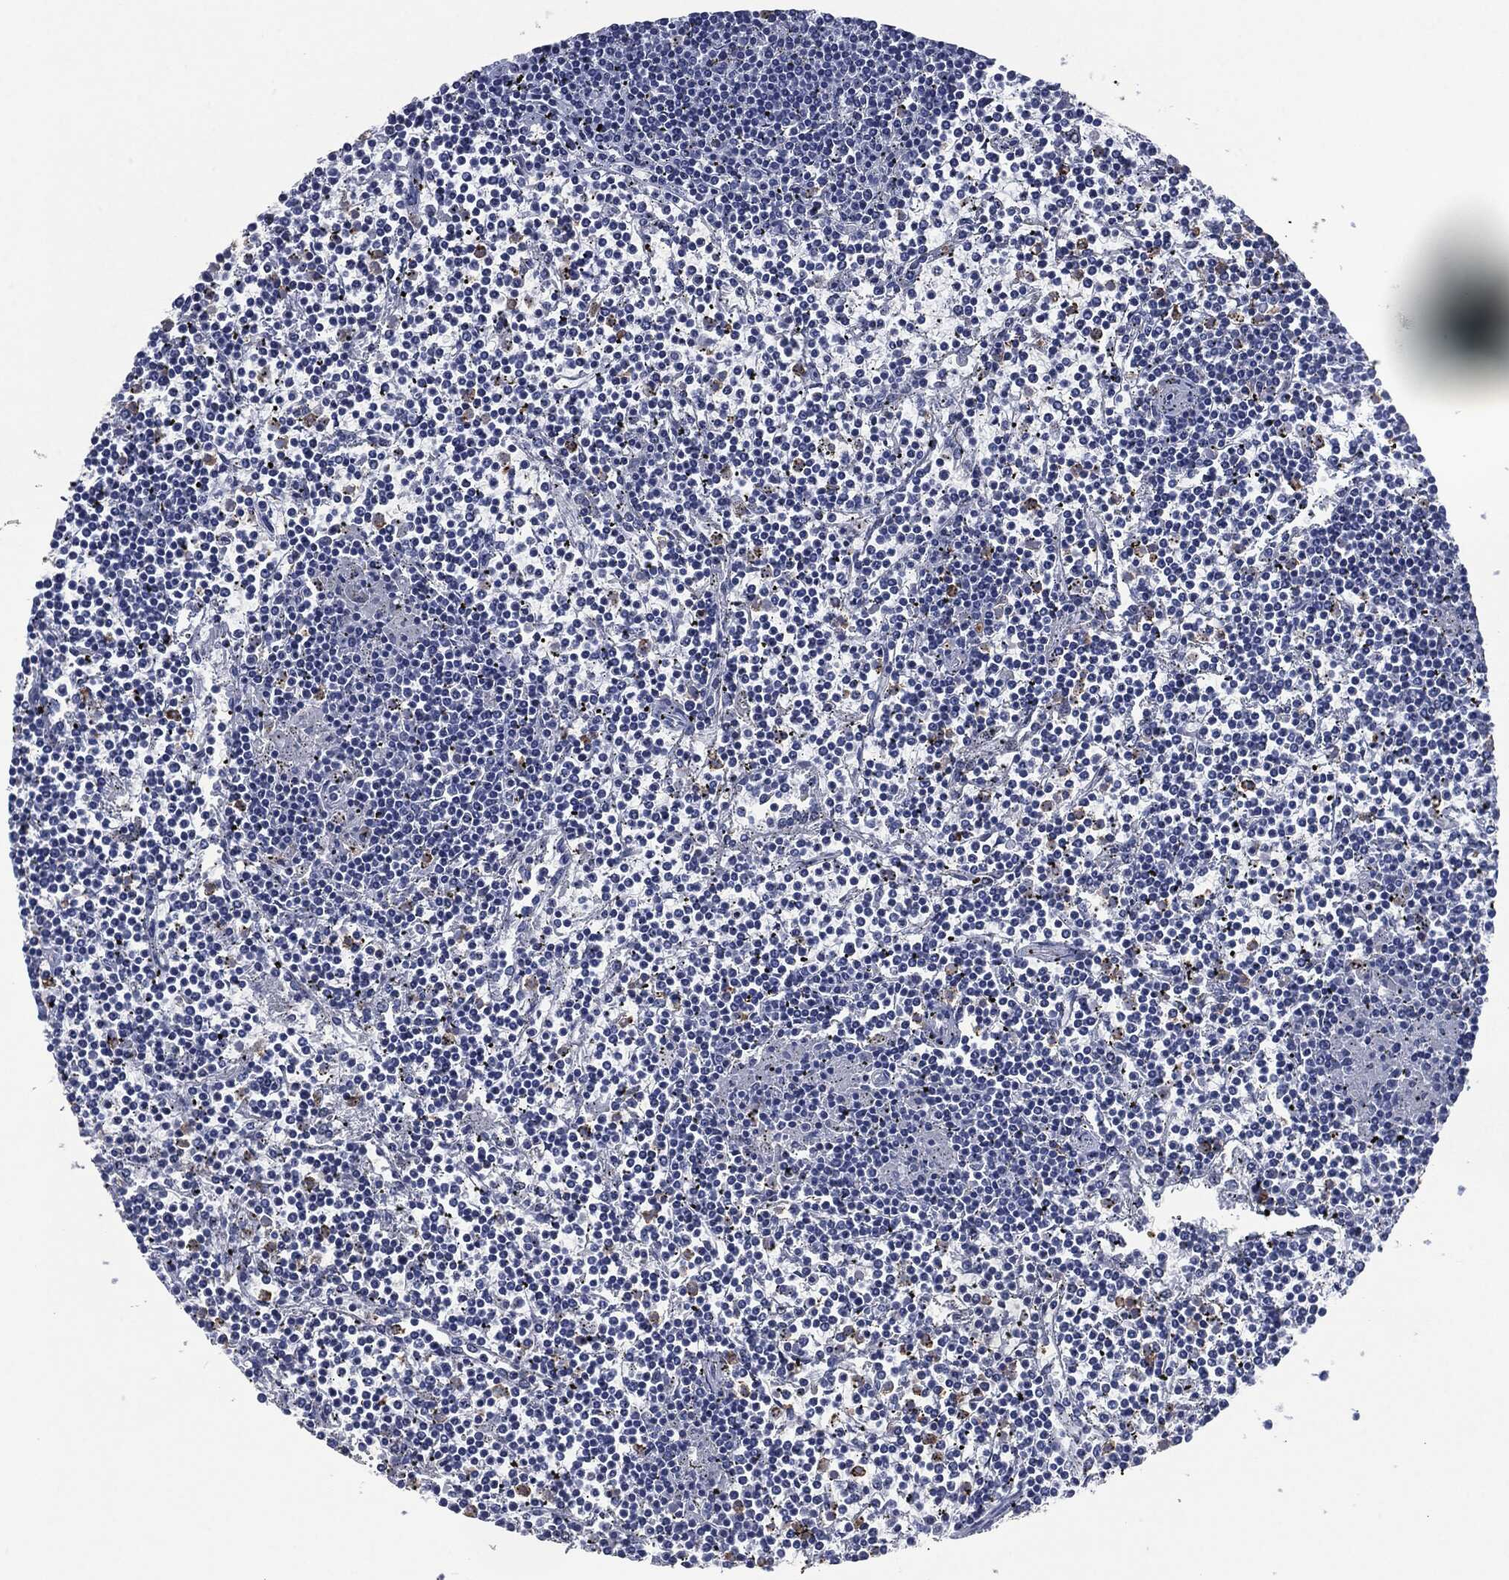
{"staining": {"intensity": "negative", "quantity": "none", "location": "none"}, "tissue": "lymphoma", "cell_type": "Tumor cells", "image_type": "cancer", "snomed": [{"axis": "morphology", "description": "Malignant lymphoma, non-Hodgkin's type, Low grade"}, {"axis": "topography", "description": "Spleen"}], "caption": "This is an IHC histopathology image of malignant lymphoma, non-Hodgkin's type (low-grade). There is no expression in tumor cells.", "gene": "CEACAM8", "patient": {"sex": "female", "age": 19}}